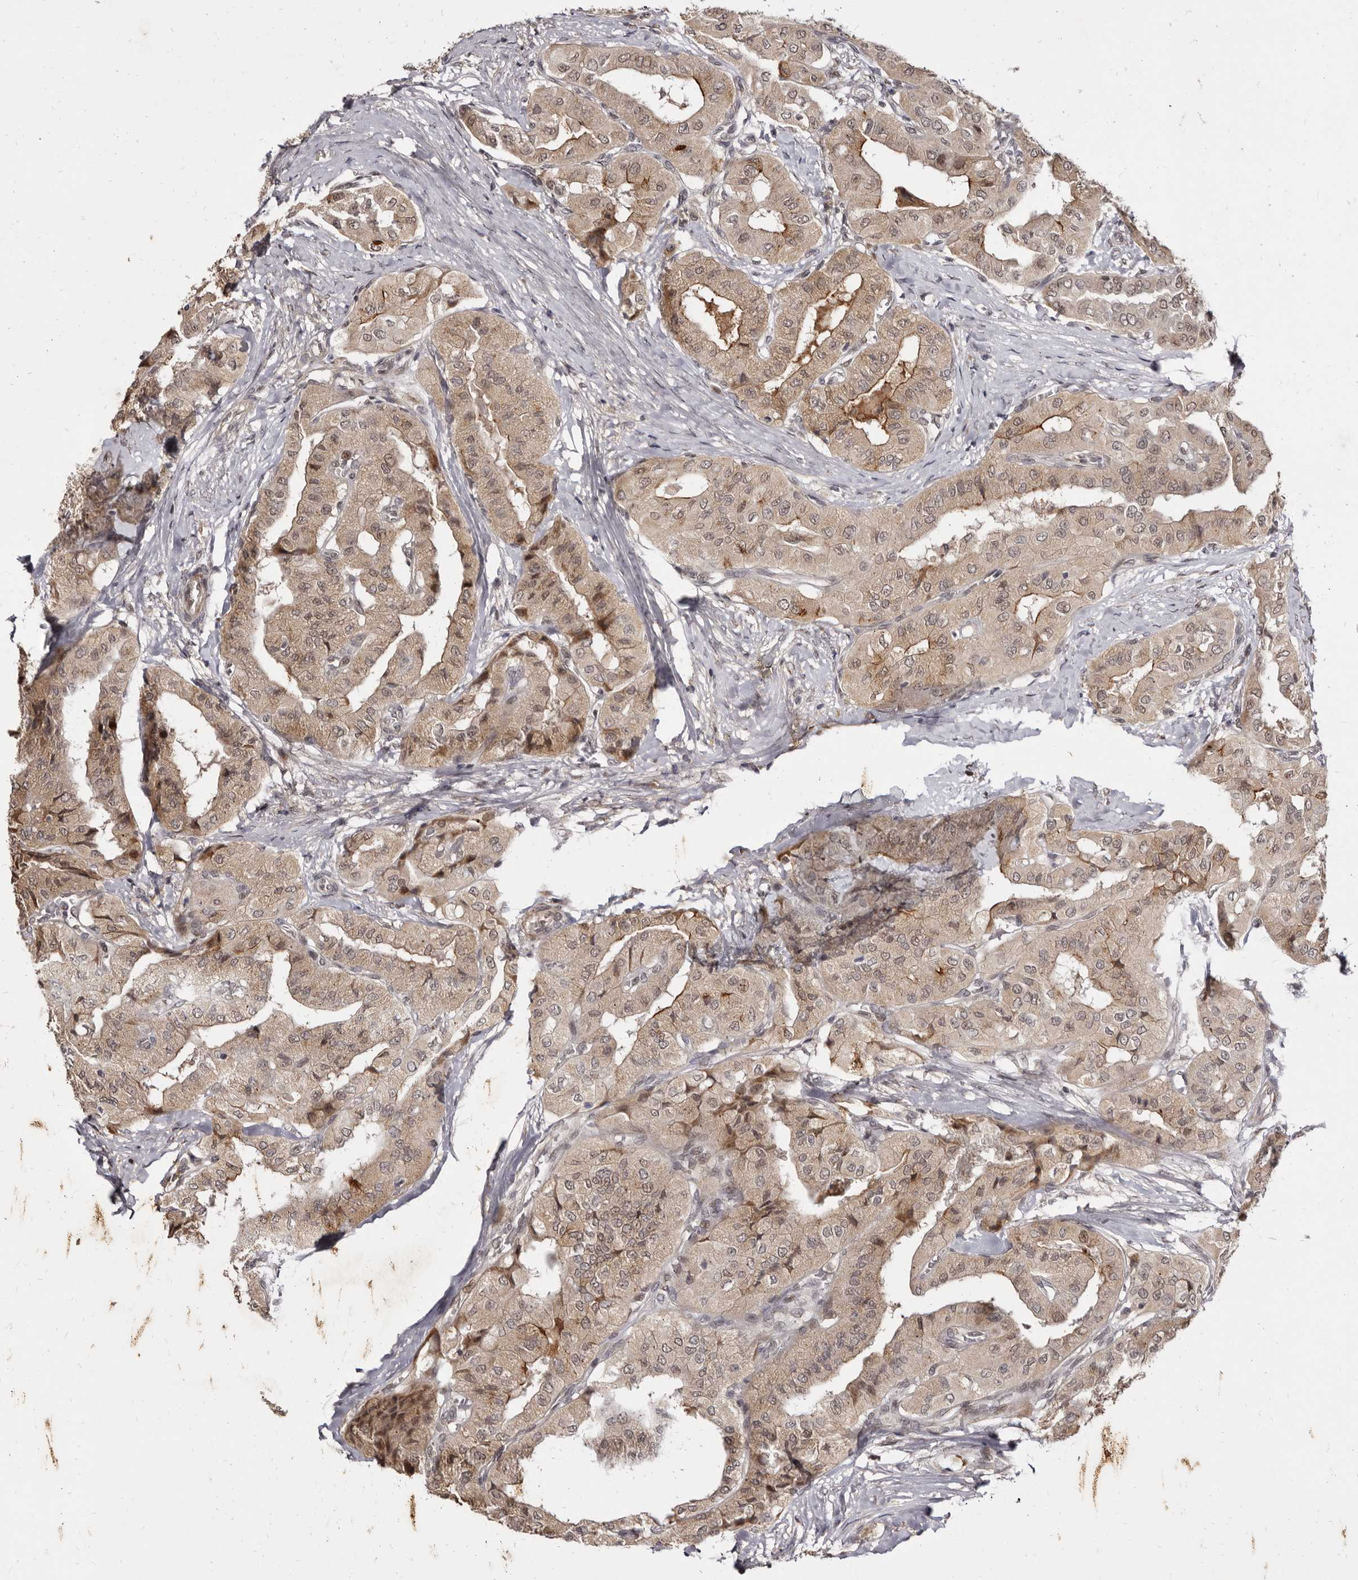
{"staining": {"intensity": "moderate", "quantity": ">75%", "location": "cytoplasmic/membranous,nuclear"}, "tissue": "thyroid cancer", "cell_type": "Tumor cells", "image_type": "cancer", "snomed": [{"axis": "morphology", "description": "Papillary adenocarcinoma, NOS"}, {"axis": "topography", "description": "Thyroid gland"}], "caption": "Immunohistochemistry (IHC) of papillary adenocarcinoma (thyroid) displays medium levels of moderate cytoplasmic/membranous and nuclear expression in about >75% of tumor cells.", "gene": "ZNF326", "patient": {"sex": "female", "age": 59}}